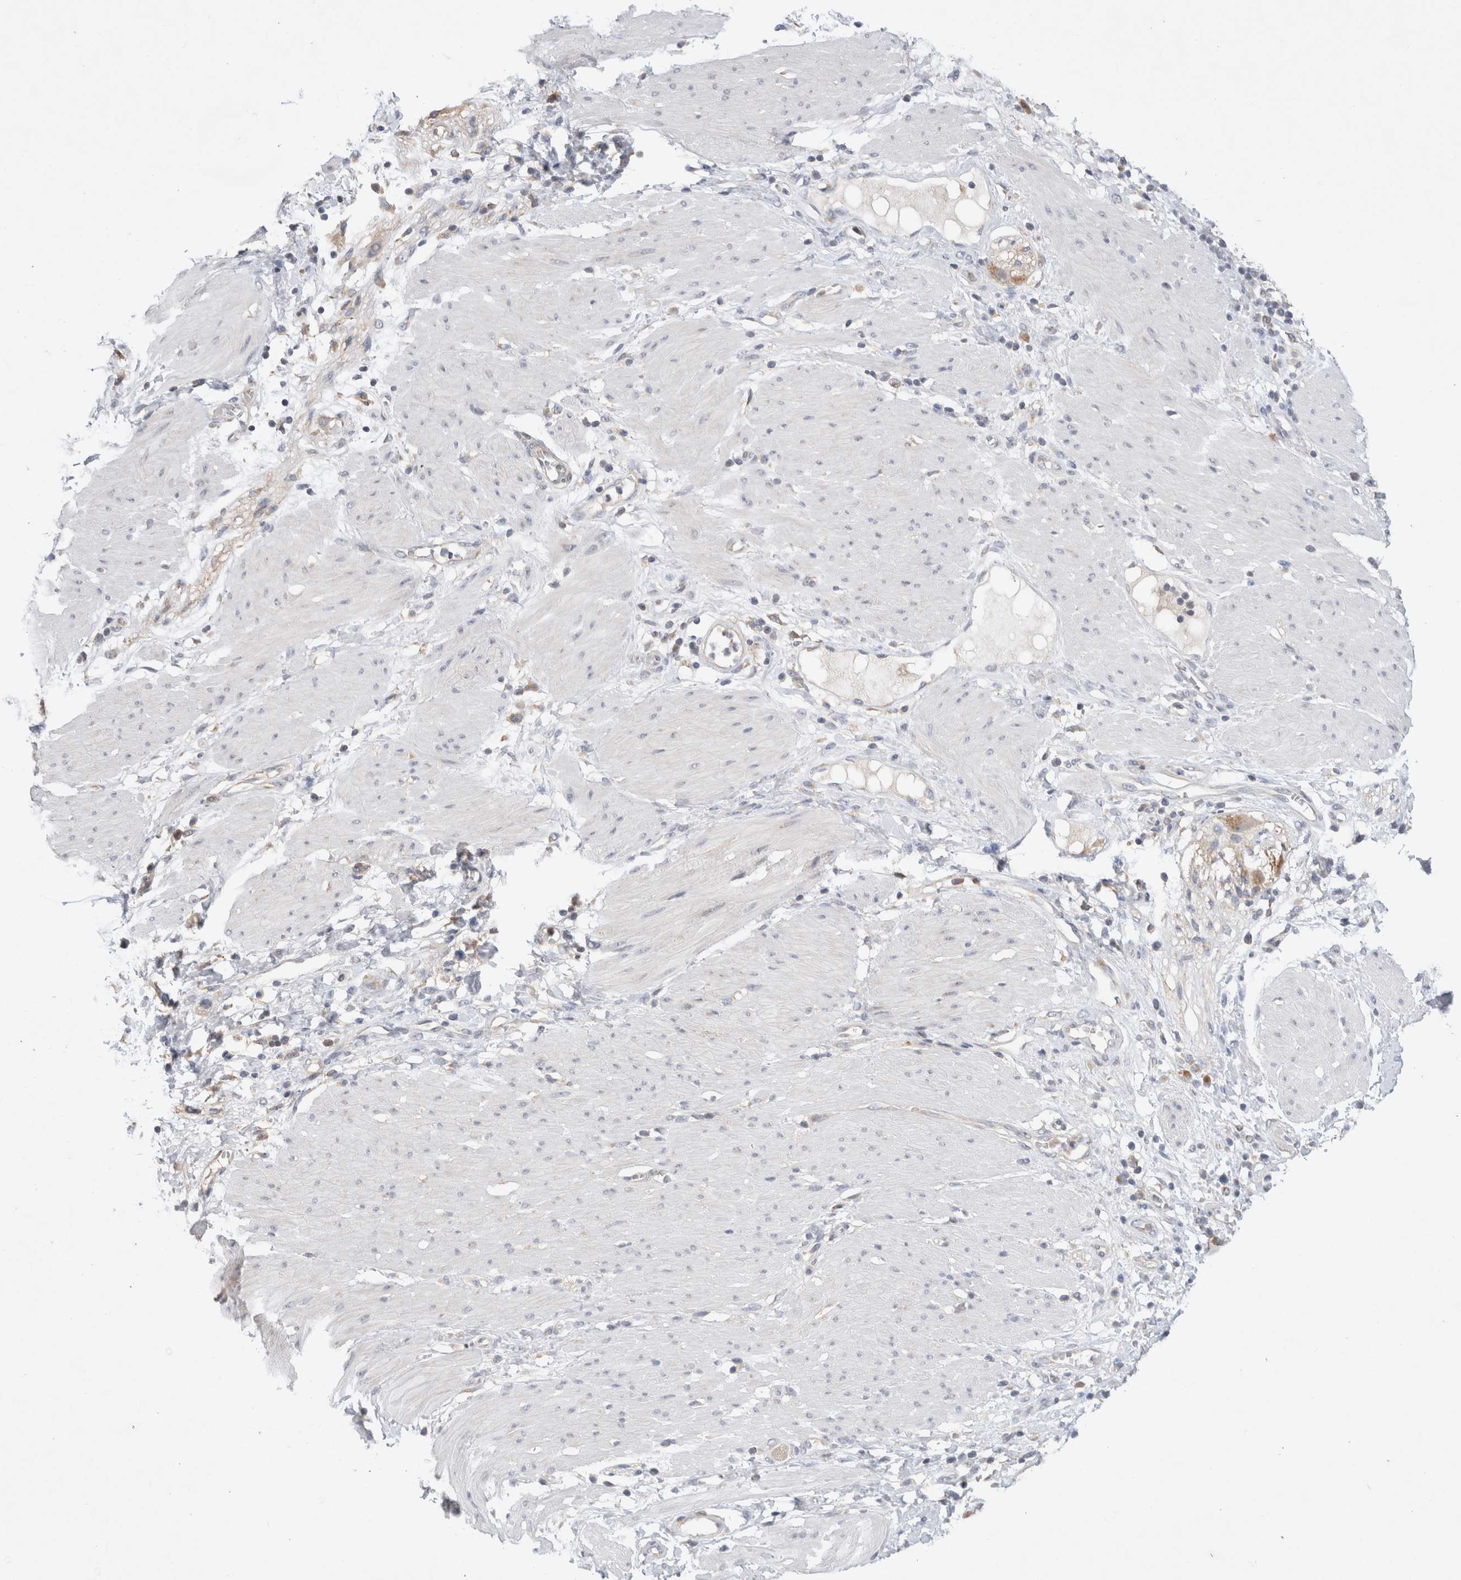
{"staining": {"intensity": "weak", "quantity": "<25%", "location": "cytoplasmic/membranous"}, "tissue": "stomach cancer", "cell_type": "Tumor cells", "image_type": "cancer", "snomed": [{"axis": "morphology", "description": "Adenocarcinoma, NOS"}, {"axis": "topography", "description": "Stomach"}, {"axis": "topography", "description": "Stomach, lower"}], "caption": "The photomicrograph displays no staining of tumor cells in adenocarcinoma (stomach). Brightfield microscopy of IHC stained with DAB (3,3'-diaminobenzidine) (brown) and hematoxylin (blue), captured at high magnification.", "gene": "GAS1", "patient": {"sex": "female", "age": 48}}